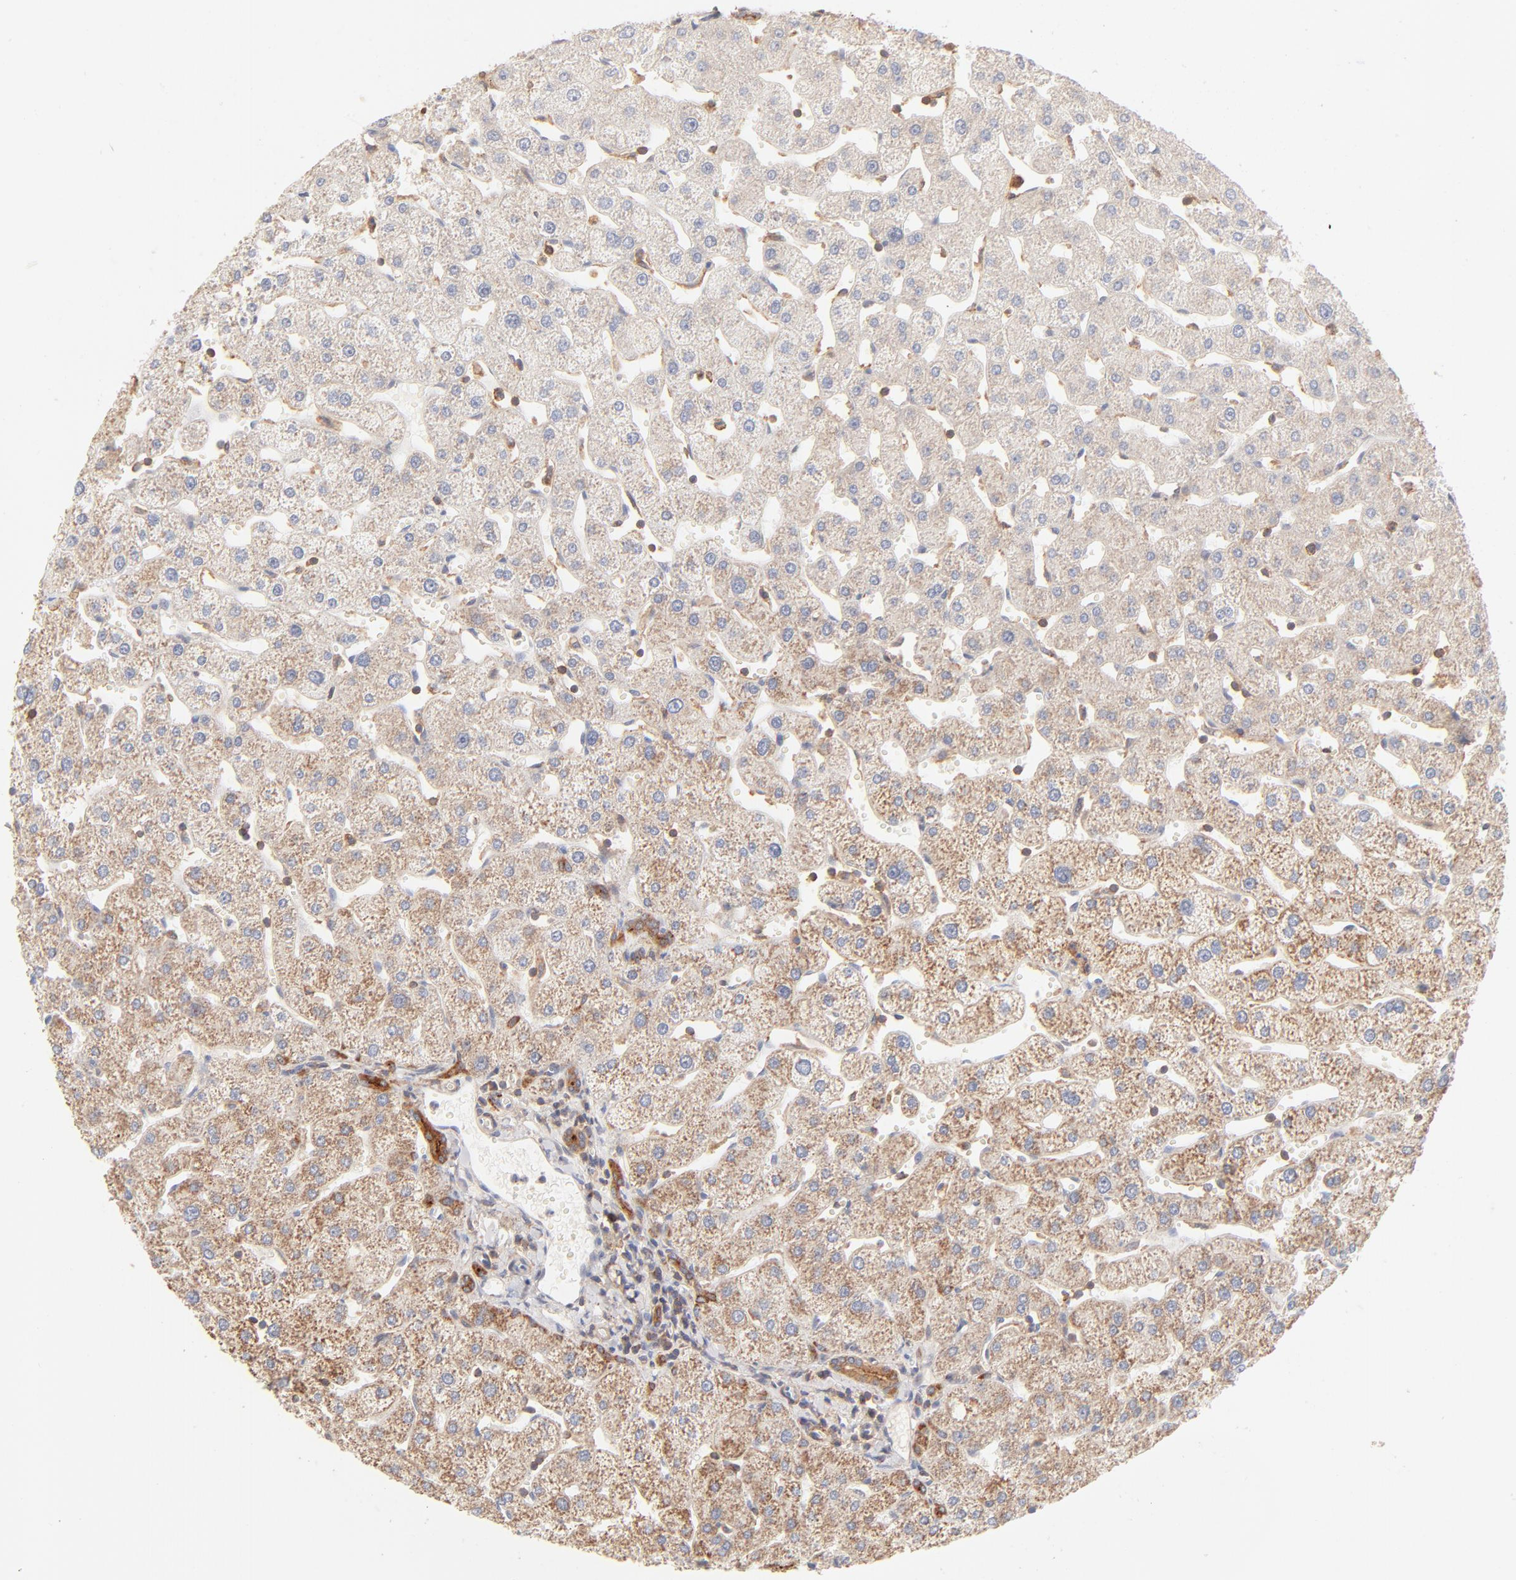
{"staining": {"intensity": "weak", "quantity": ">75%", "location": "cytoplasmic/membranous"}, "tissue": "liver", "cell_type": "Cholangiocytes", "image_type": "normal", "snomed": [{"axis": "morphology", "description": "Normal tissue, NOS"}, {"axis": "topography", "description": "Liver"}], "caption": "Immunohistochemical staining of unremarkable human liver displays weak cytoplasmic/membranous protein staining in about >75% of cholangiocytes.", "gene": "CSPG4", "patient": {"sex": "male", "age": 67}}